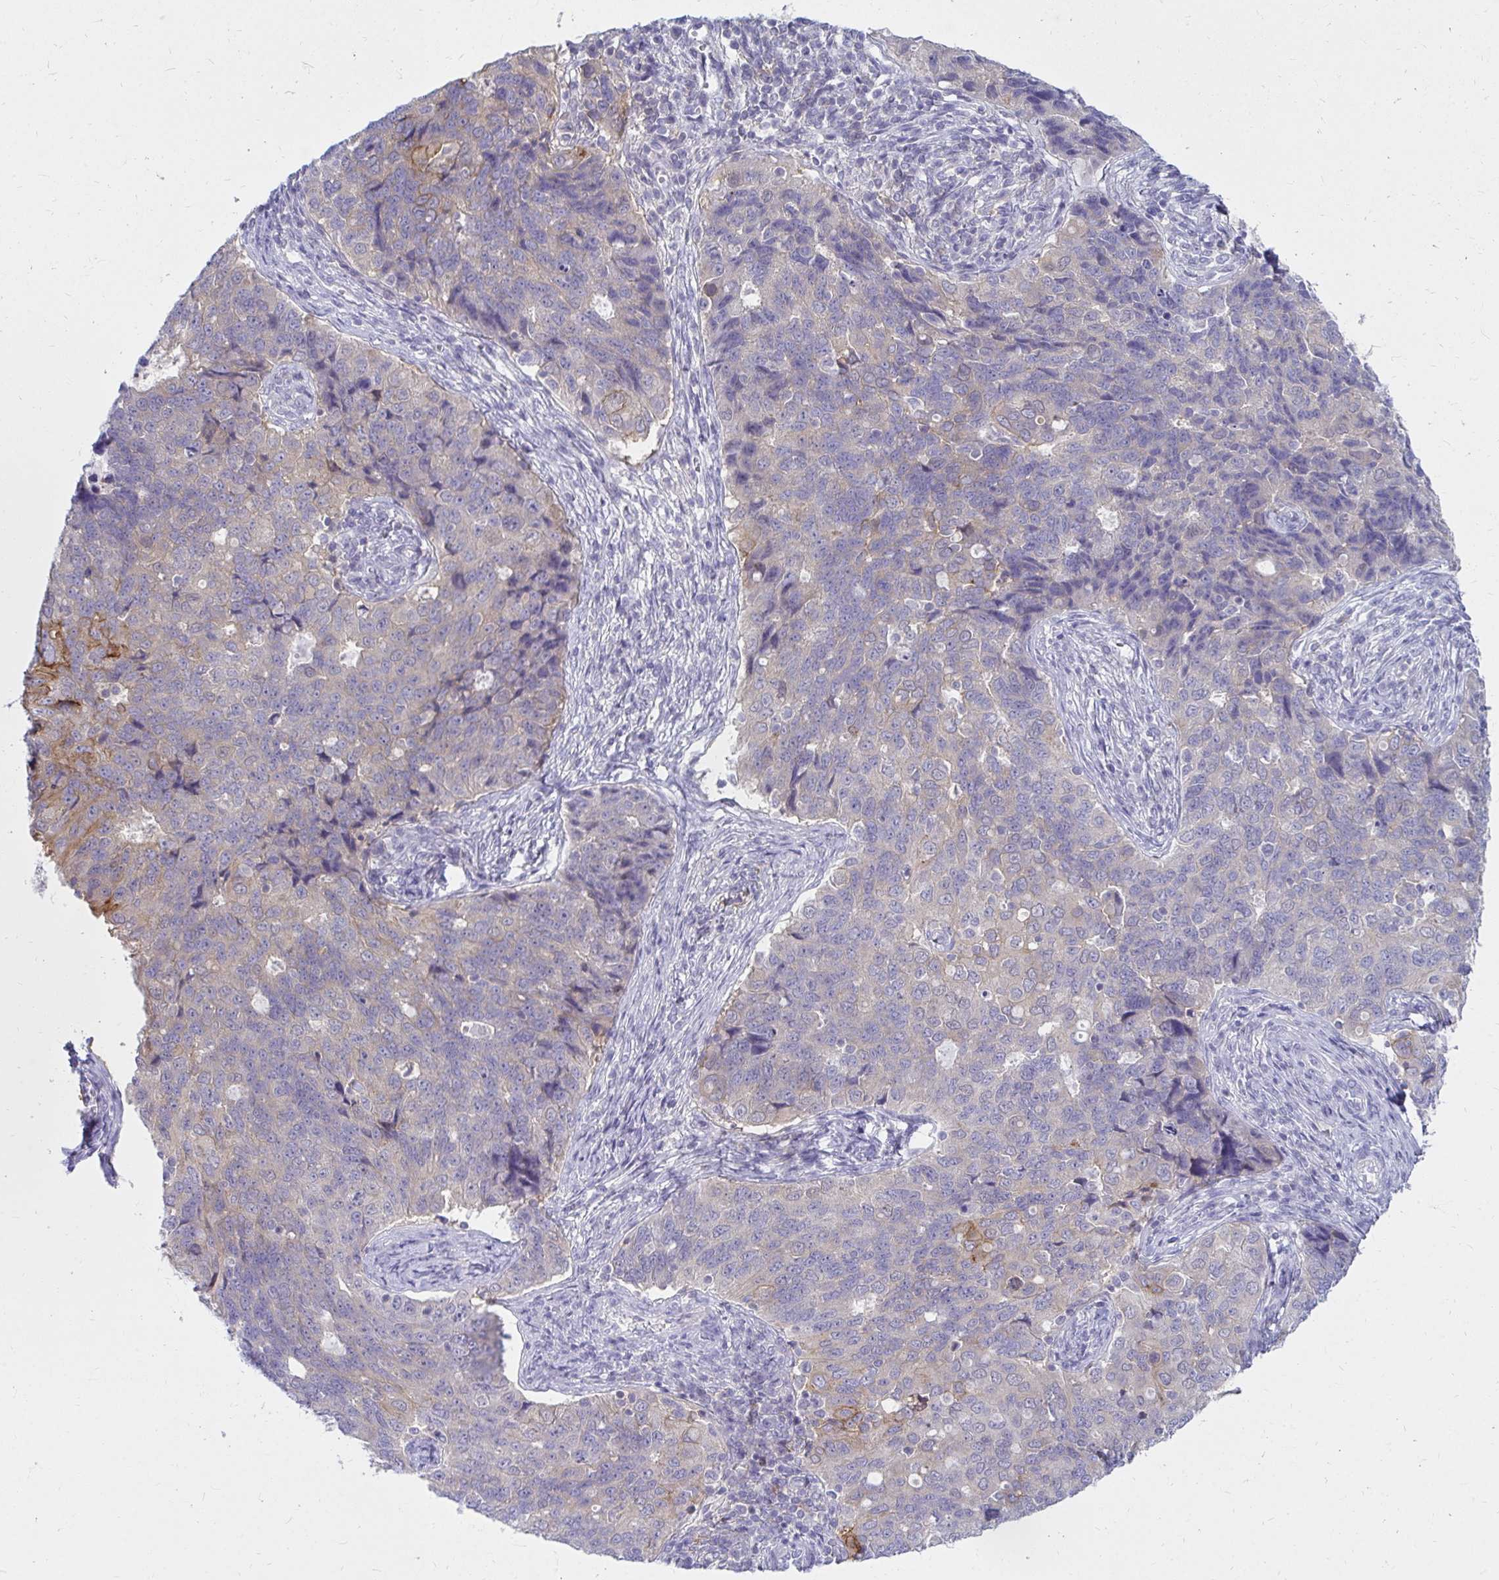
{"staining": {"intensity": "weak", "quantity": "25%-75%", "location": "cytoplasmic/membranous"}, "tissue": "endometrial cancer", "cell_type": "Tumor cells", "image_type": "cancer", "snomed": [{"axis": "morphology", "description": "Adenocarcinoma, NOS"}, {"axis": "topography", "description": "Endometrium"}], "caption": "This photomicrograph reveals immunohistochemistry staining of human endometrial cancer (adenocarcinoma), with low weak cytoplasmic/membranous staining in approximately 25%-75% of tumor cells.", "gene": "C19orf81", "patient": {"sex": "female", "age": 43}}